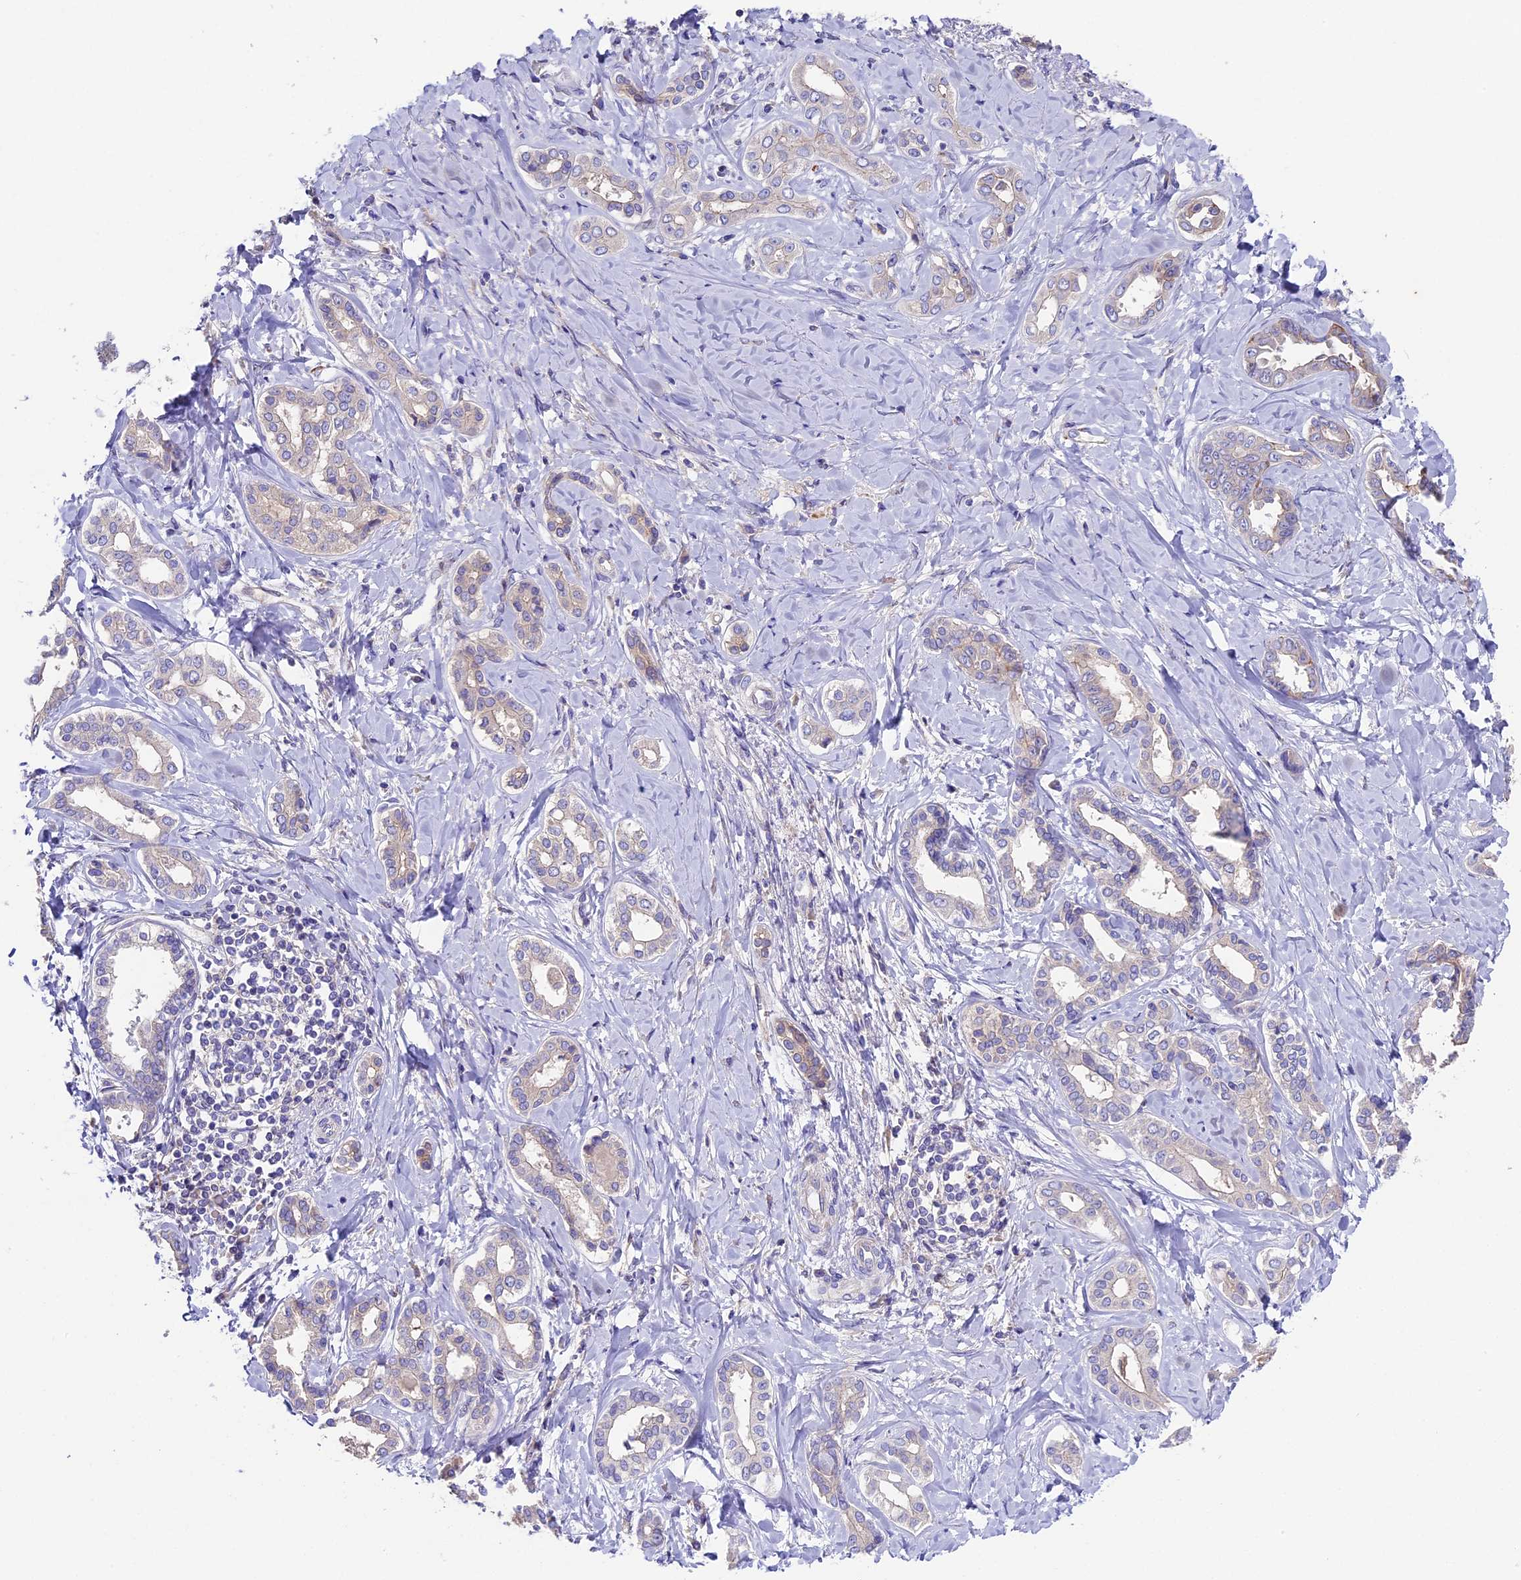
{"staining": {"intensity": "weak", "quantity": "<25%", "location": "cytoplasmic/membranous"}, "tissue": "liver cancer", "cell_type": "Tumor cells", "image_type": "cancer", "snomed": [{"axis": "morphology", "description": "Cholangiocarcinoma"}, {"axis": "topography", "description": "Liver"}], "caption": "This micrograph is of liver cancer stained with IHC to label a protein in brown with the nuclei are counter-stained blue. There is no expression in tumor cells.", "gene": "PIGU", "patient": {"sex": "female", "age": 77}}